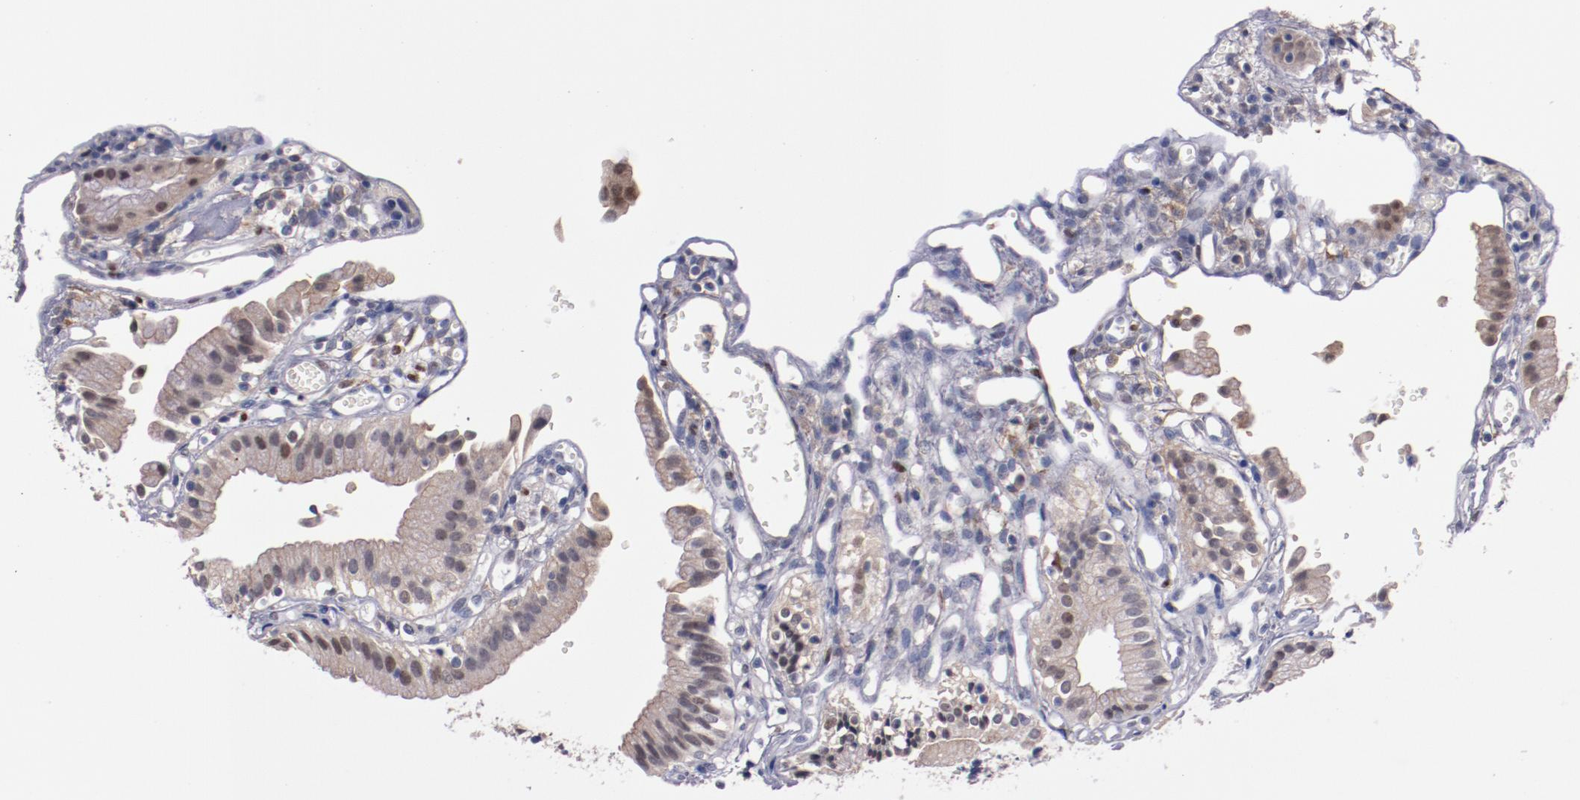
{"staining": {"intensity": "weak", "quantity": "25%-75%", "location": "cytoplasmic/membranous,nuclear"}, "tissue": "gallbladder", "cell_type": "Glandular cells", "image_type": "normal", "snomed": [{"axis": "morphology", "description": "Normal tissue, NOS"}, {"axis": "topography", "description": "Gallbladder"}], "caption": "The immunohistochemical stain shows weak cytoplasmic/membranous,nuclear expression in glandular cells of normal gallbladder.", "gene": "FAM81A", "patient": {"sex": "male", "age": 65}}